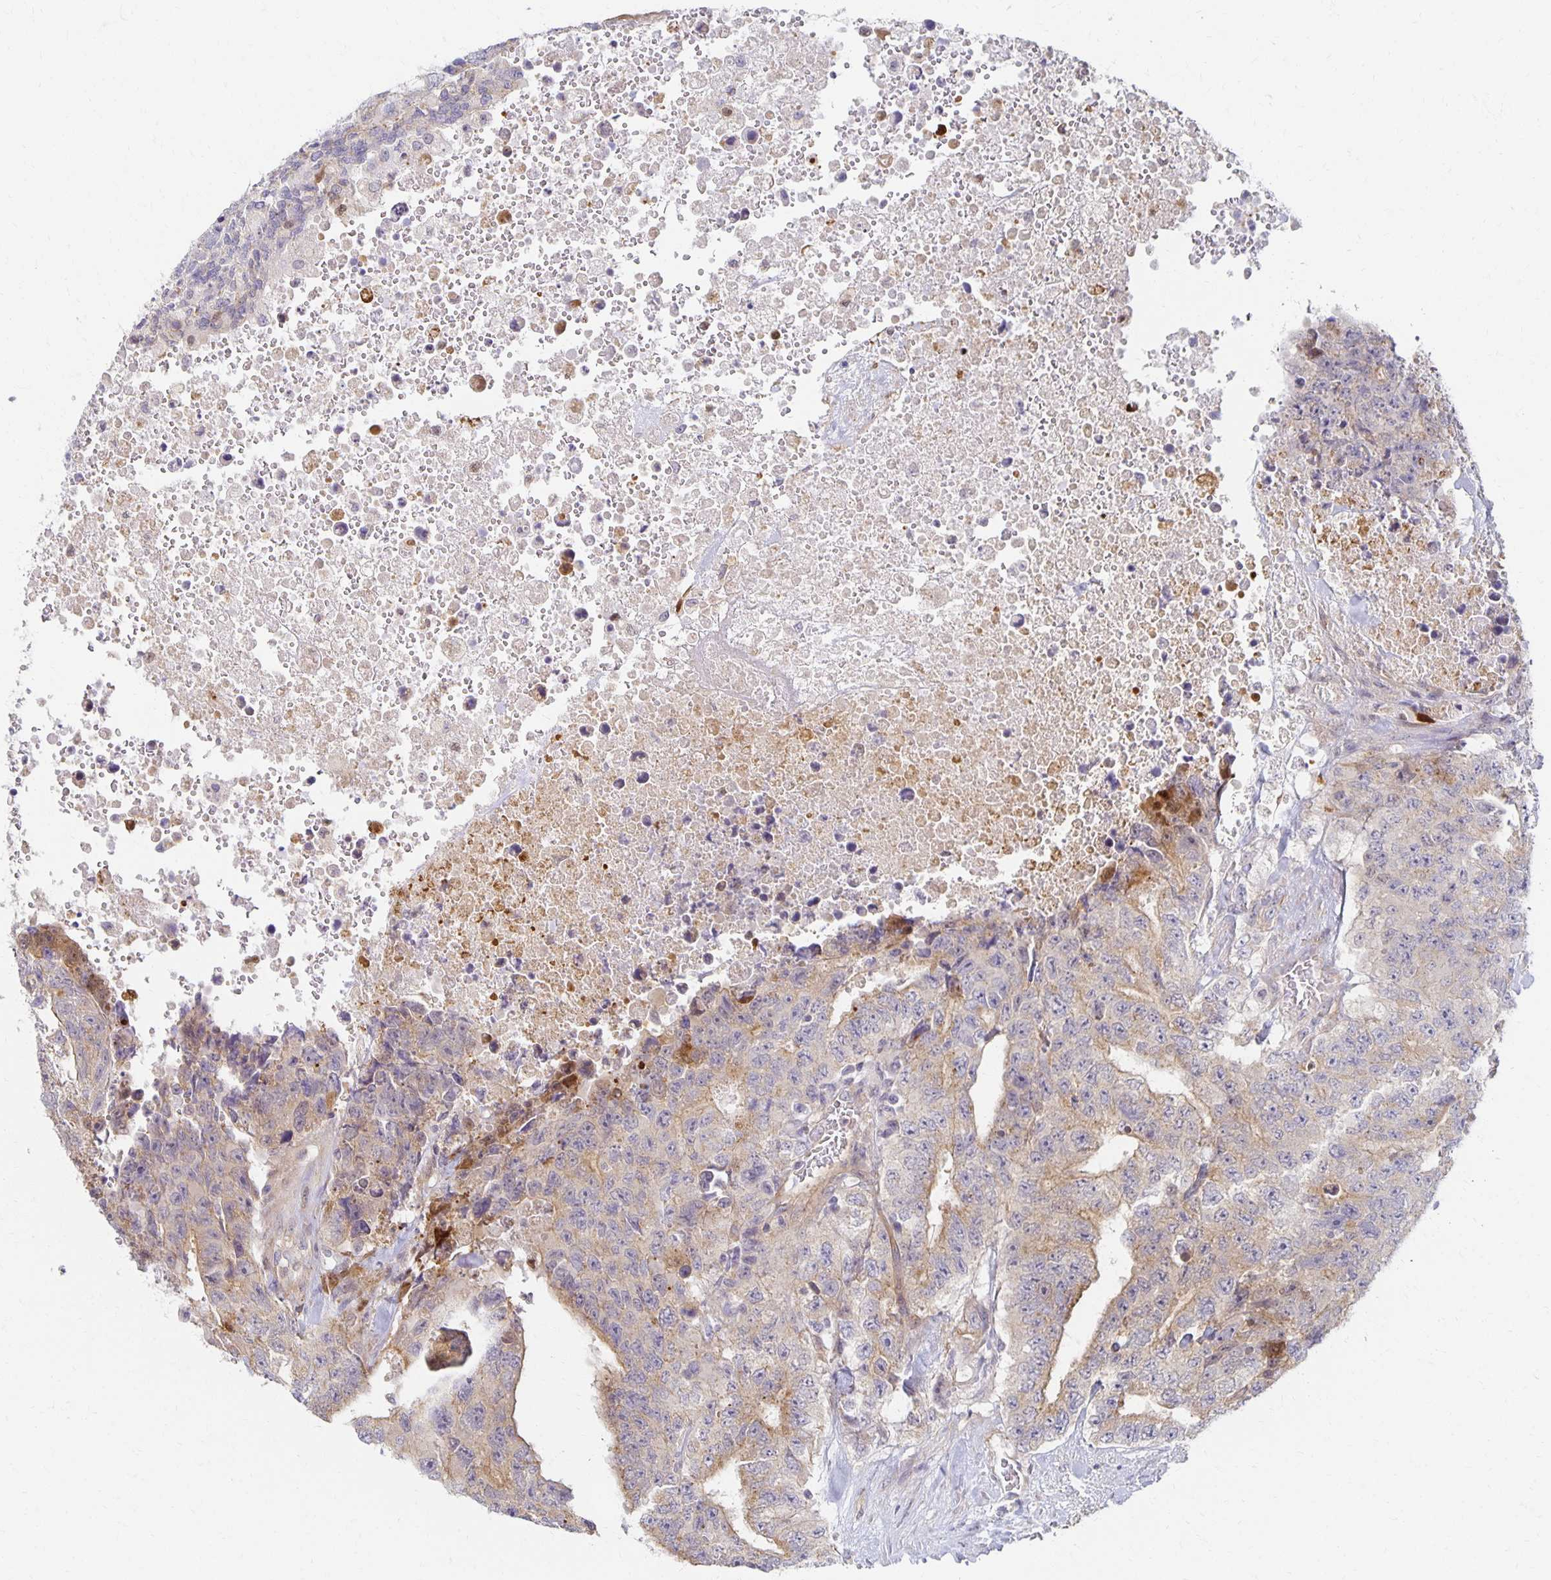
{"staining": {"intensity": "weak", "quantity": "25%-75%", "location": "cytoplasmic/membranous"}, "tissue": "testis cancer", "cell_type": "Tumor cells", "image_type": "cancer", "snomed": [{"axis": "morphology", "description": "Carcinoma, Embryonal, NOS"}, {"axis": "topography", "description": "Testis"}], "caption": "Protein staining by immunohistochemistry demonstrates weak cytoplasmic/membranous staining in about 25%-75% of tumor cells in testis cancer.", "gene": "SORL1", "patient": {"sex": "male", "age": 24}}